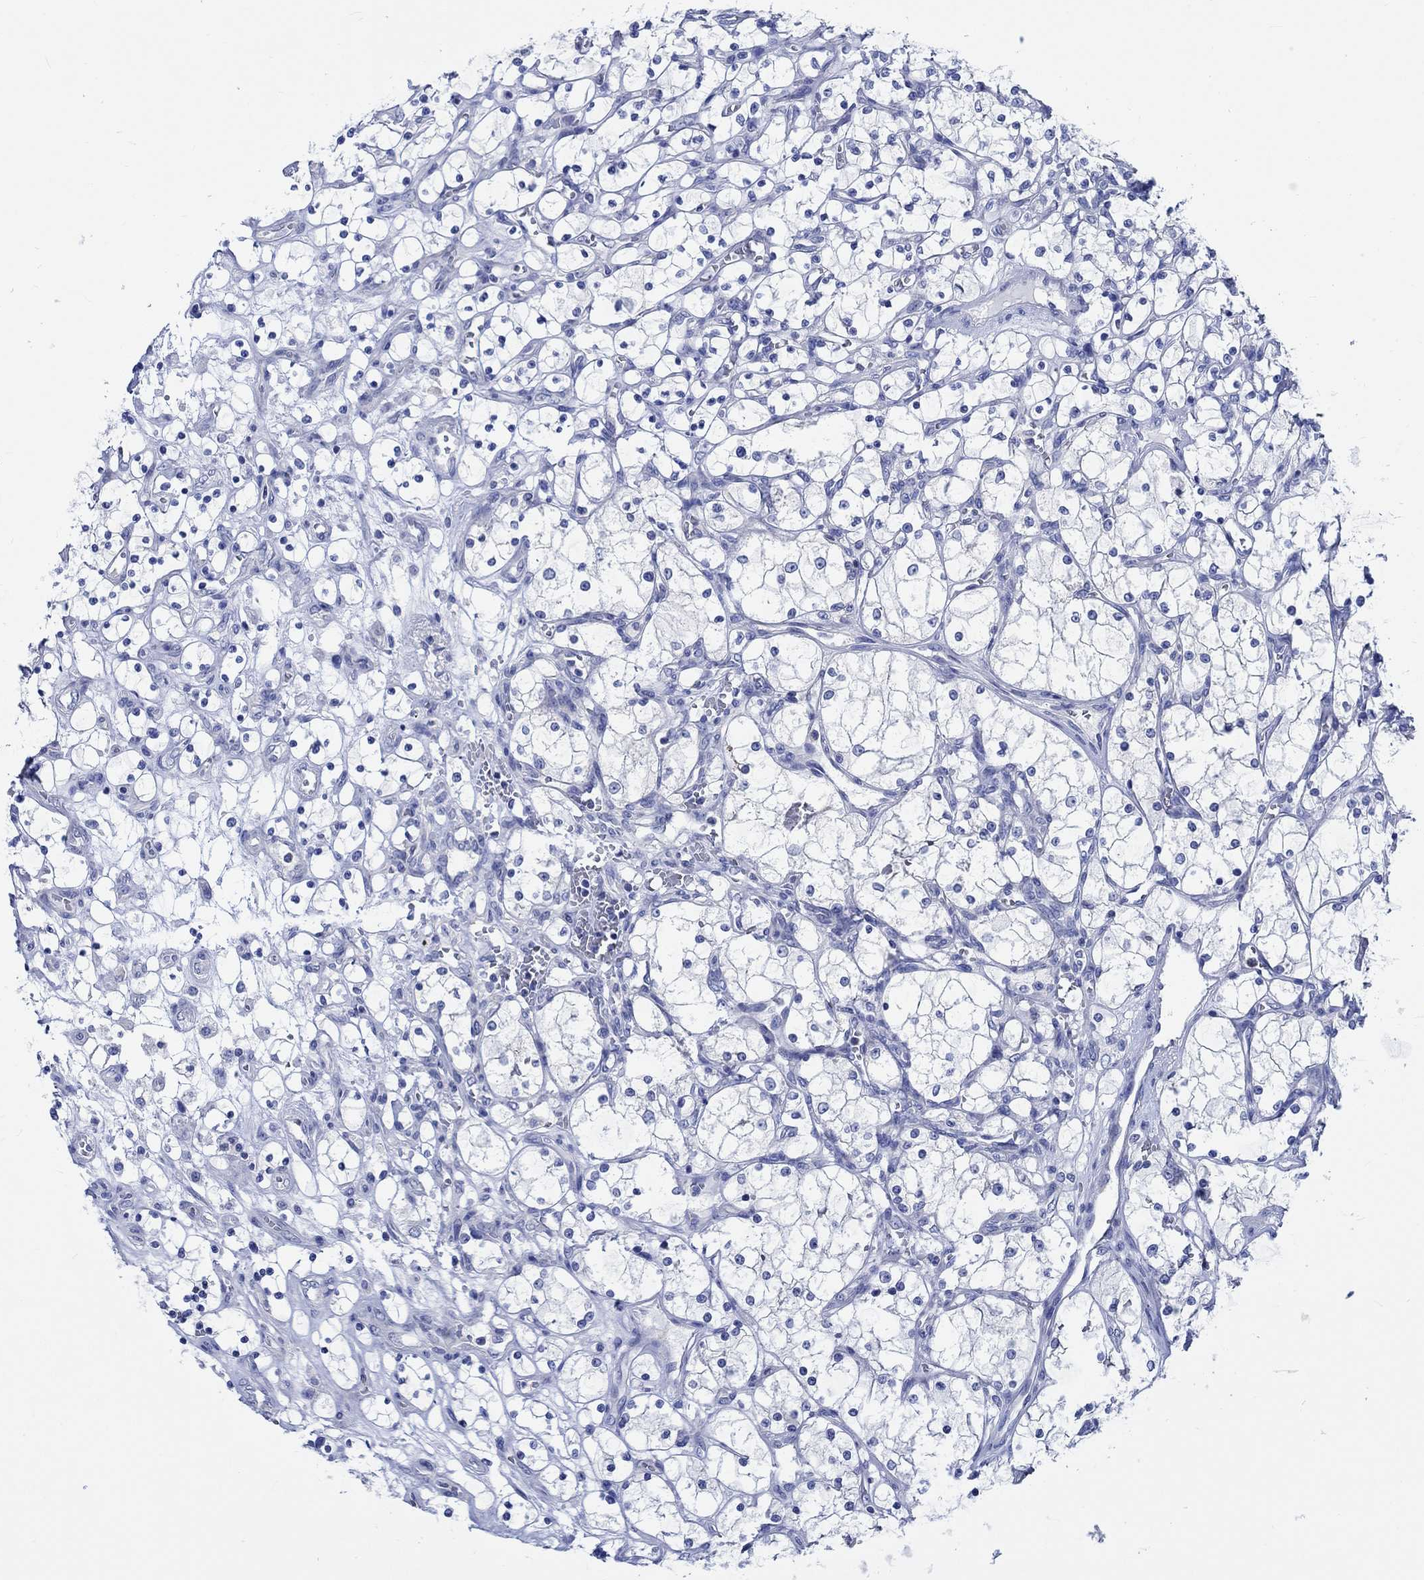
{"staining": {"intensity": "negative", "quantity": "none", "location": "none"}, "tissue": "renal cancer", "cell_type": "Tumor cells", "image_type": "cancer", "snomed": [{"axis": "morphology", "description": "Adenocarcinoma, NOS"}, {"axis": "topography", "description": "Kidney"}], "caption": "Renal adenocarcinoma was stained to show a protein in brown. There is no significant positivity in tumor cells.", "gene": "PTPRN2", "patient": {"sex": "female", "age": 69}}